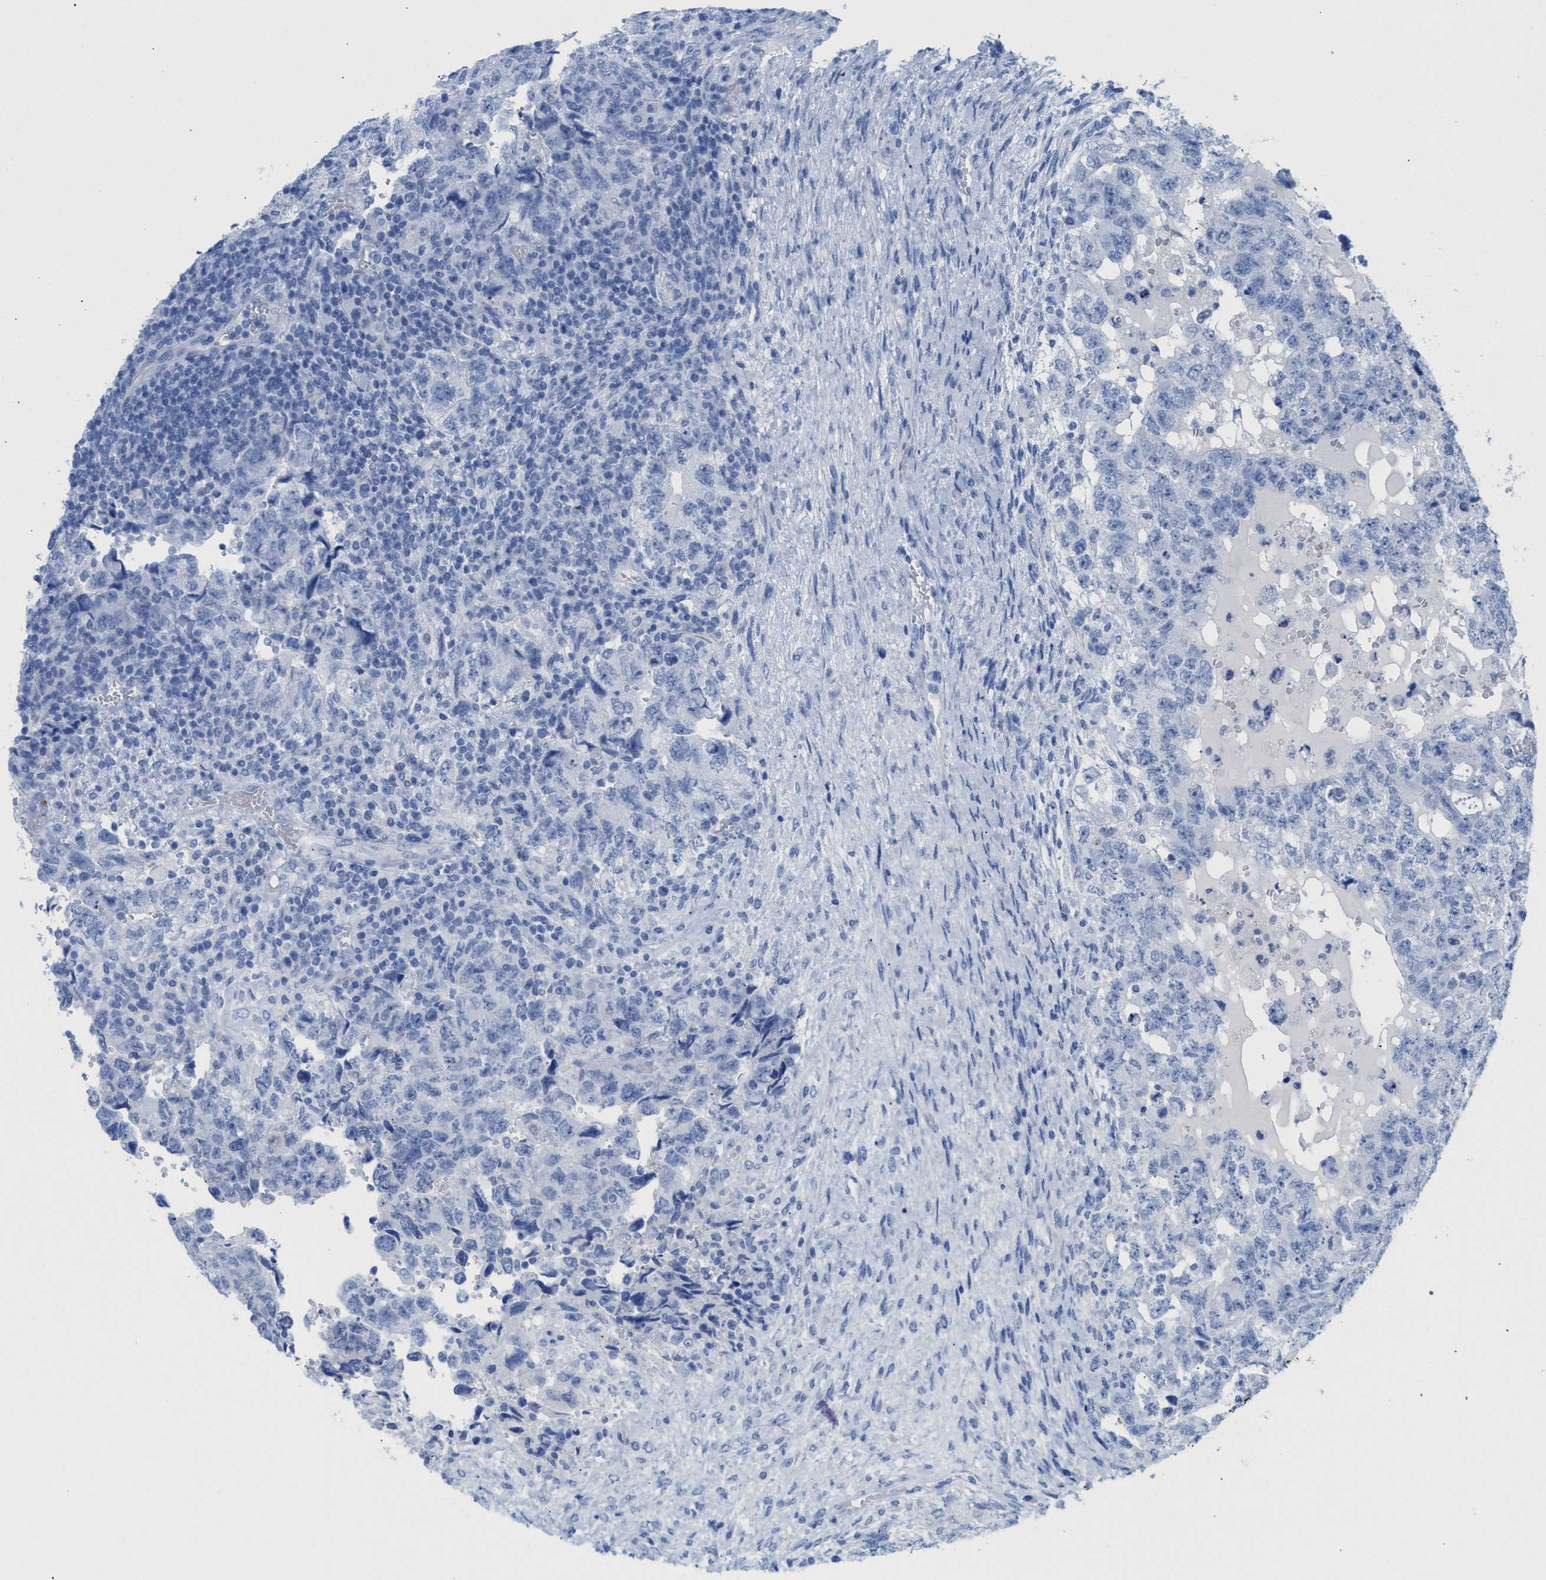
{"staining": {"intensity": "negative", "quantity": "none", "location": "none"}, "tissue": "testis cancer", "cell_type": "Tumor cells", "image_type": "cancer", "snomed": [{"axis": "morphology", "description": "Carcinoma, Embryonal, NOS"}, {"axis": "topography", "description": "Testis"}], "caption": "Immunohistochemistry photomicrograph of testis cancer (embryonal carcinoma) stained for a protein (brown), which reveals no positivity in tumor cells.", "gene": "ANKFN1", "patient": {"sex": "male", "age": 36}}